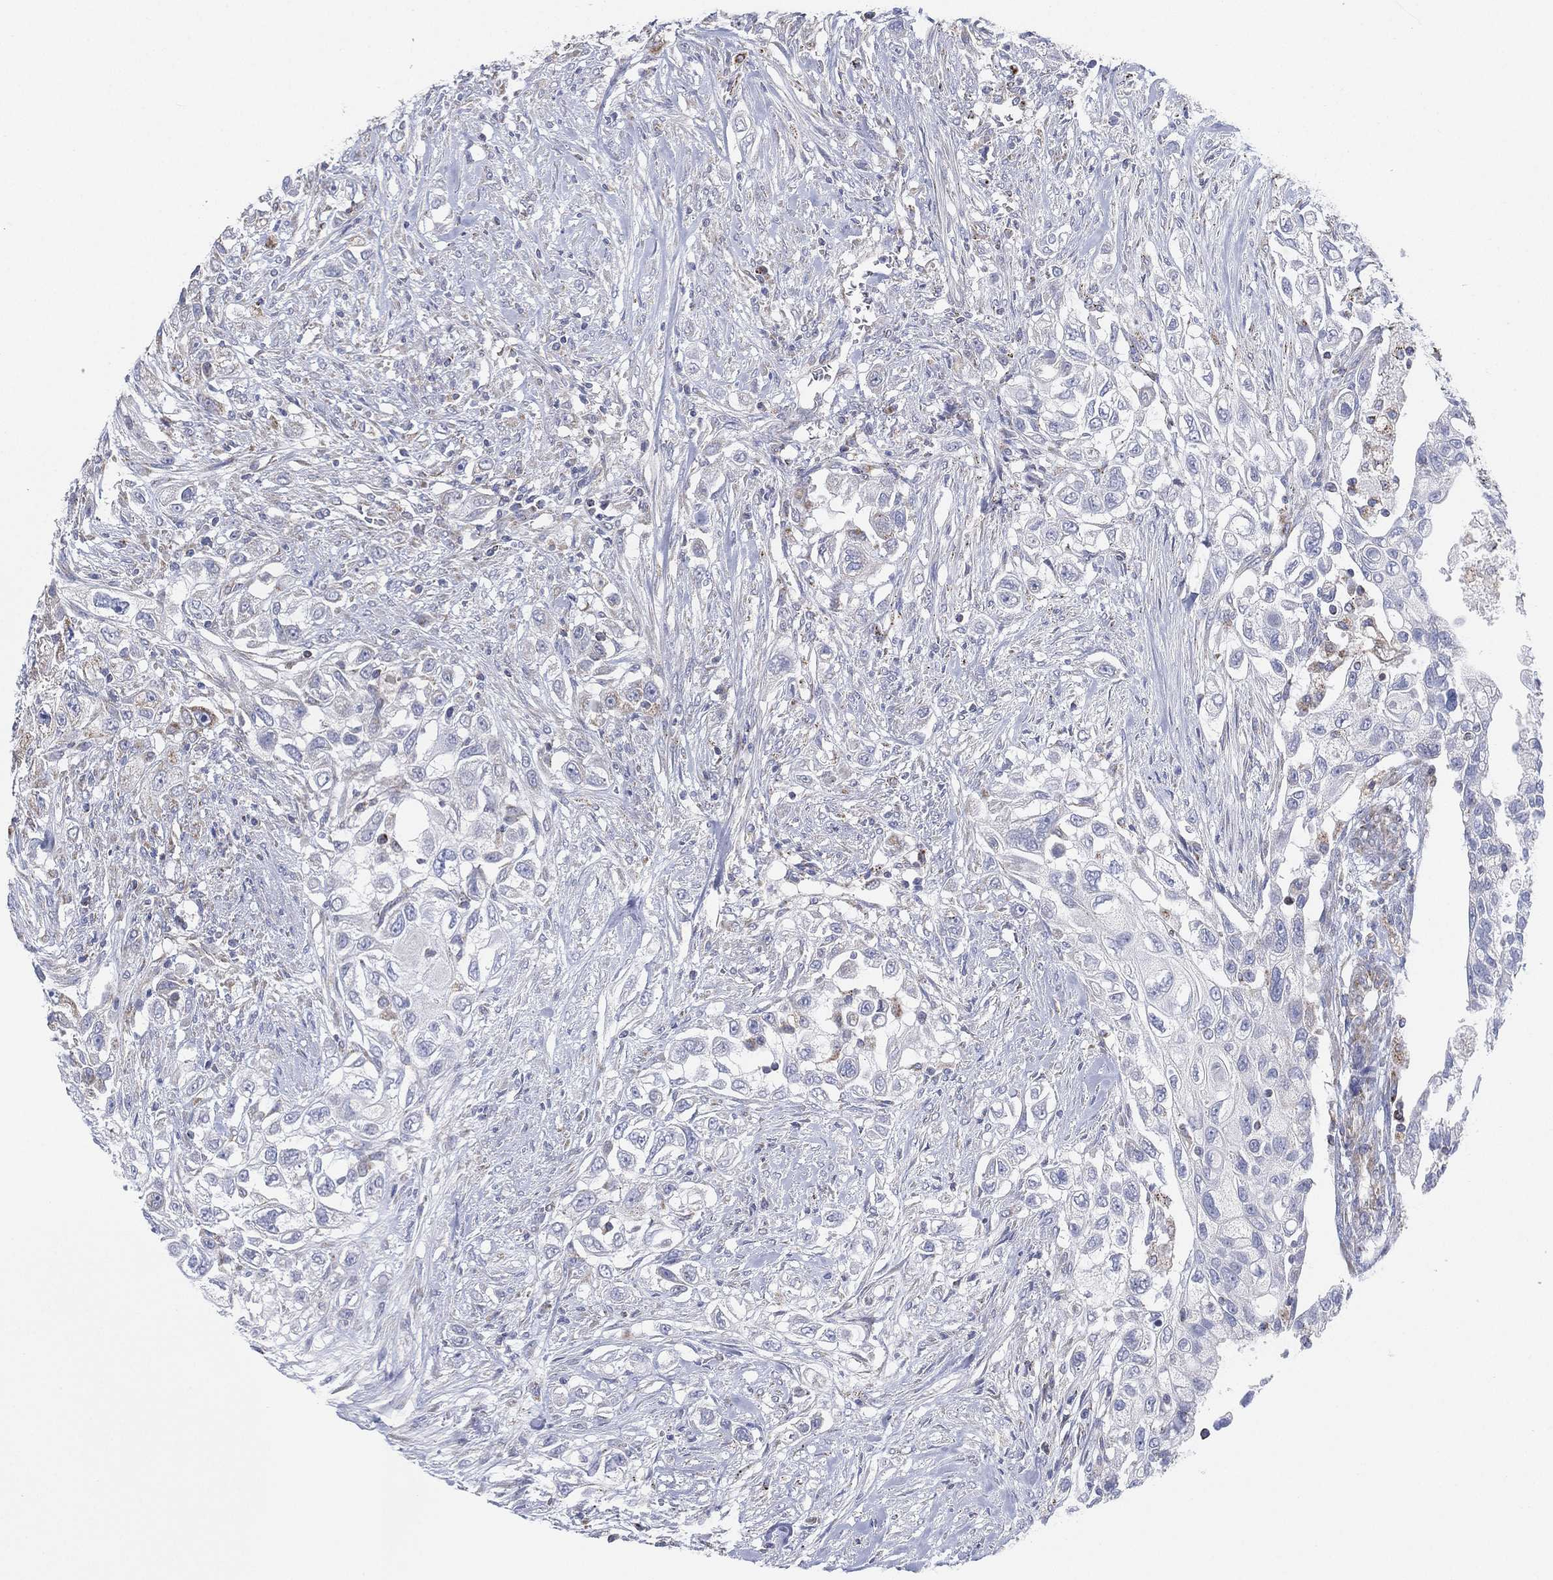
{"staining": {"intensity": "negative", "quantity": "none", "location": "none"}, "tissue": "urothelial cancer", "cell_type": "Tumor cells", "image_type": "cancer", "snomed": [{"axis": "morphology", "description": "Urothelial carcinoma, High grade"}, {"axis": "topography", "description": "Urinary bladder"}], "caption": "Tumor cells show no significant protein staining in urothelial carcinoma (high-grade).", "gene": "INA", "patient": {"sex": "female", "age": 56}}